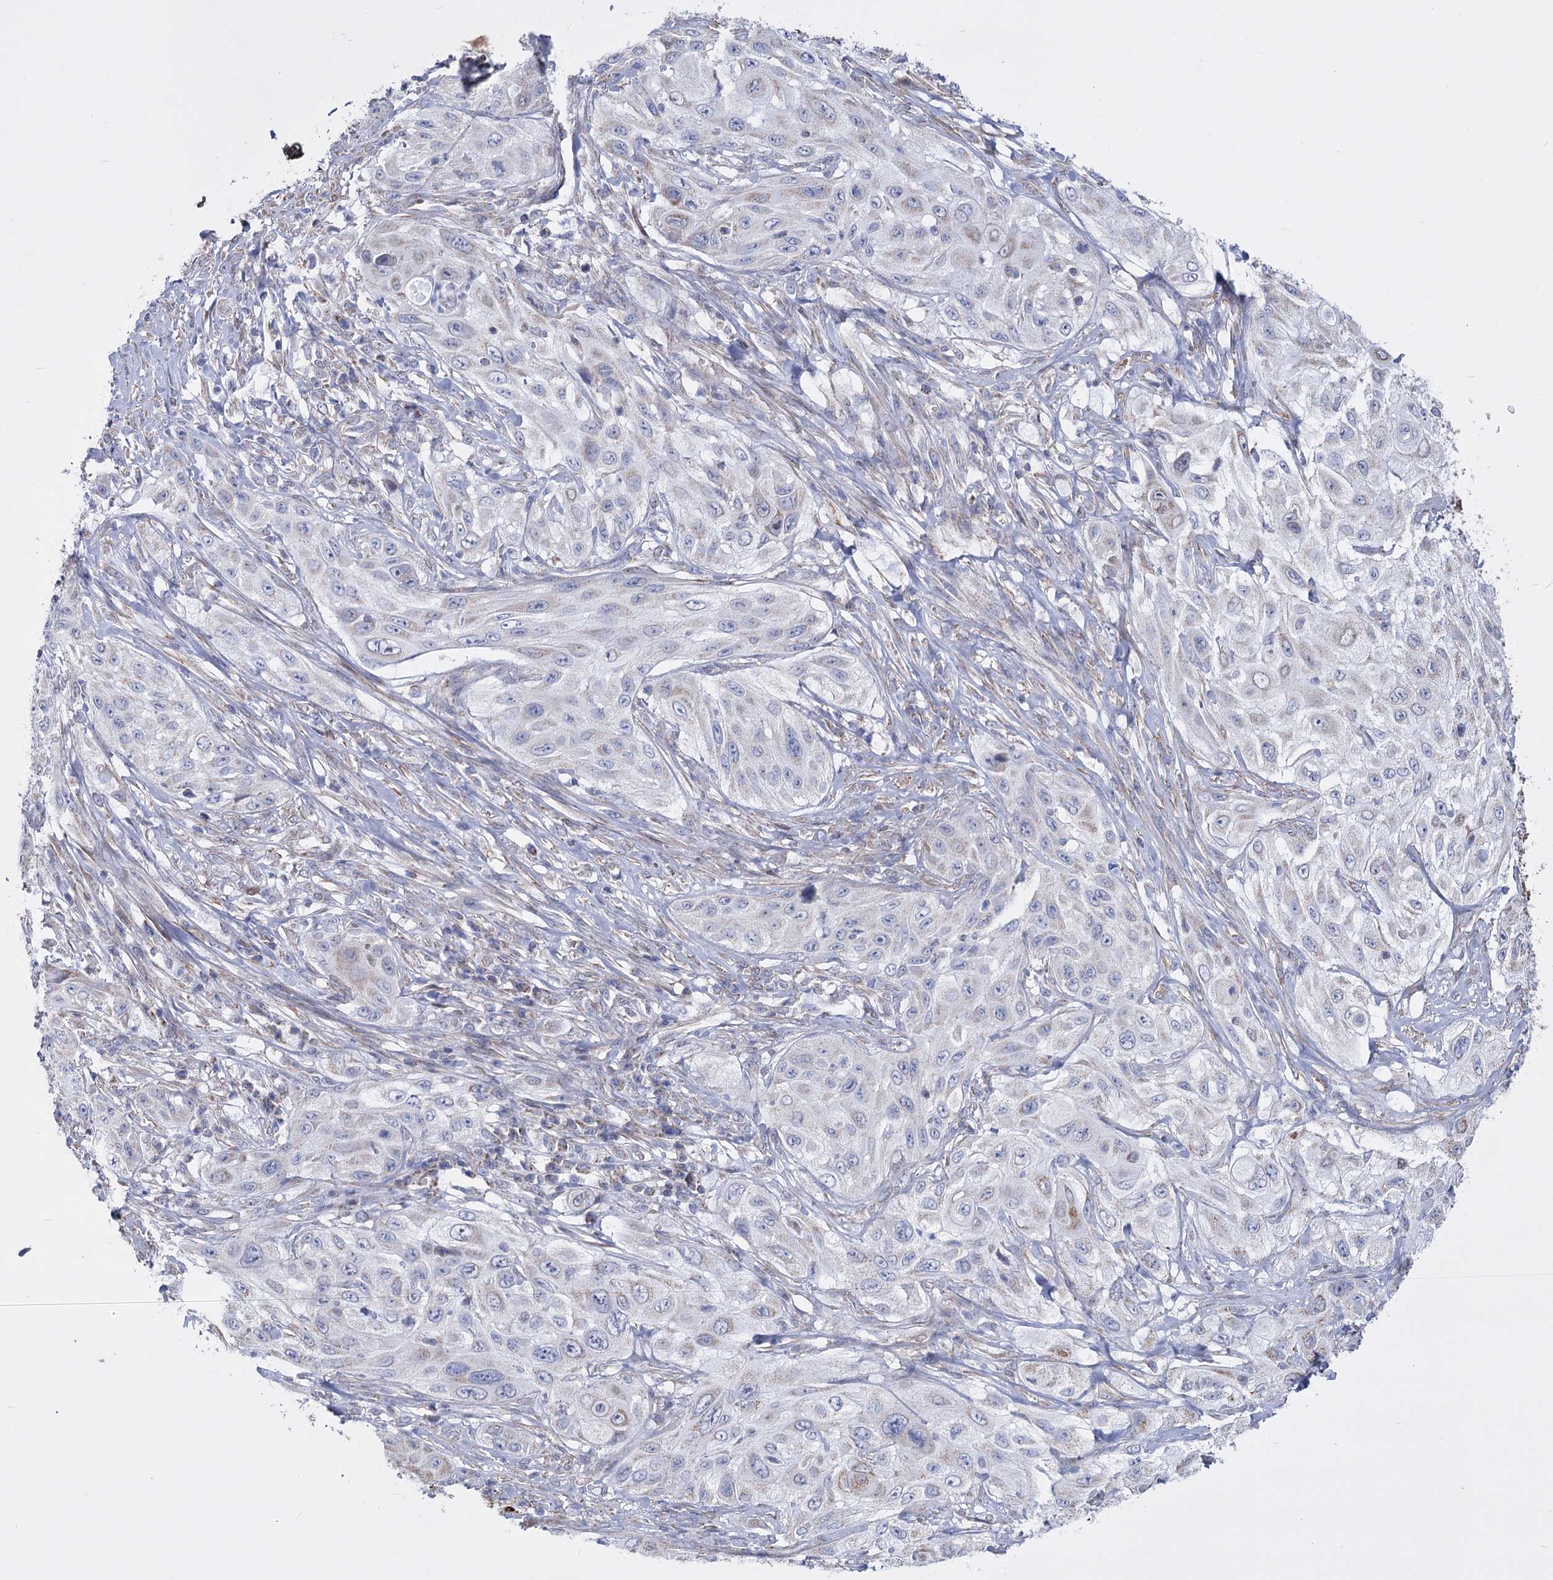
{"staining": {"intensity": "weak", "quantity": "<25%", "location": "cytoplasmic/membranous"}, "tissue": "cervical cancer", "cell_type": "Tumor cells", "image_type": "cancer", "snomed": [{"axis": "morphology", "description": "Squamous cell carcinoma, NOS"}, {"axis": "topography", "description": "Cervix"}], "caption": "Cervical squamous cell carcinoma stained for a protein using IHC demonstrates no positivity tumor cells.", "gene": "PDHB", "patient": {"sex": "female", "age": 42}}